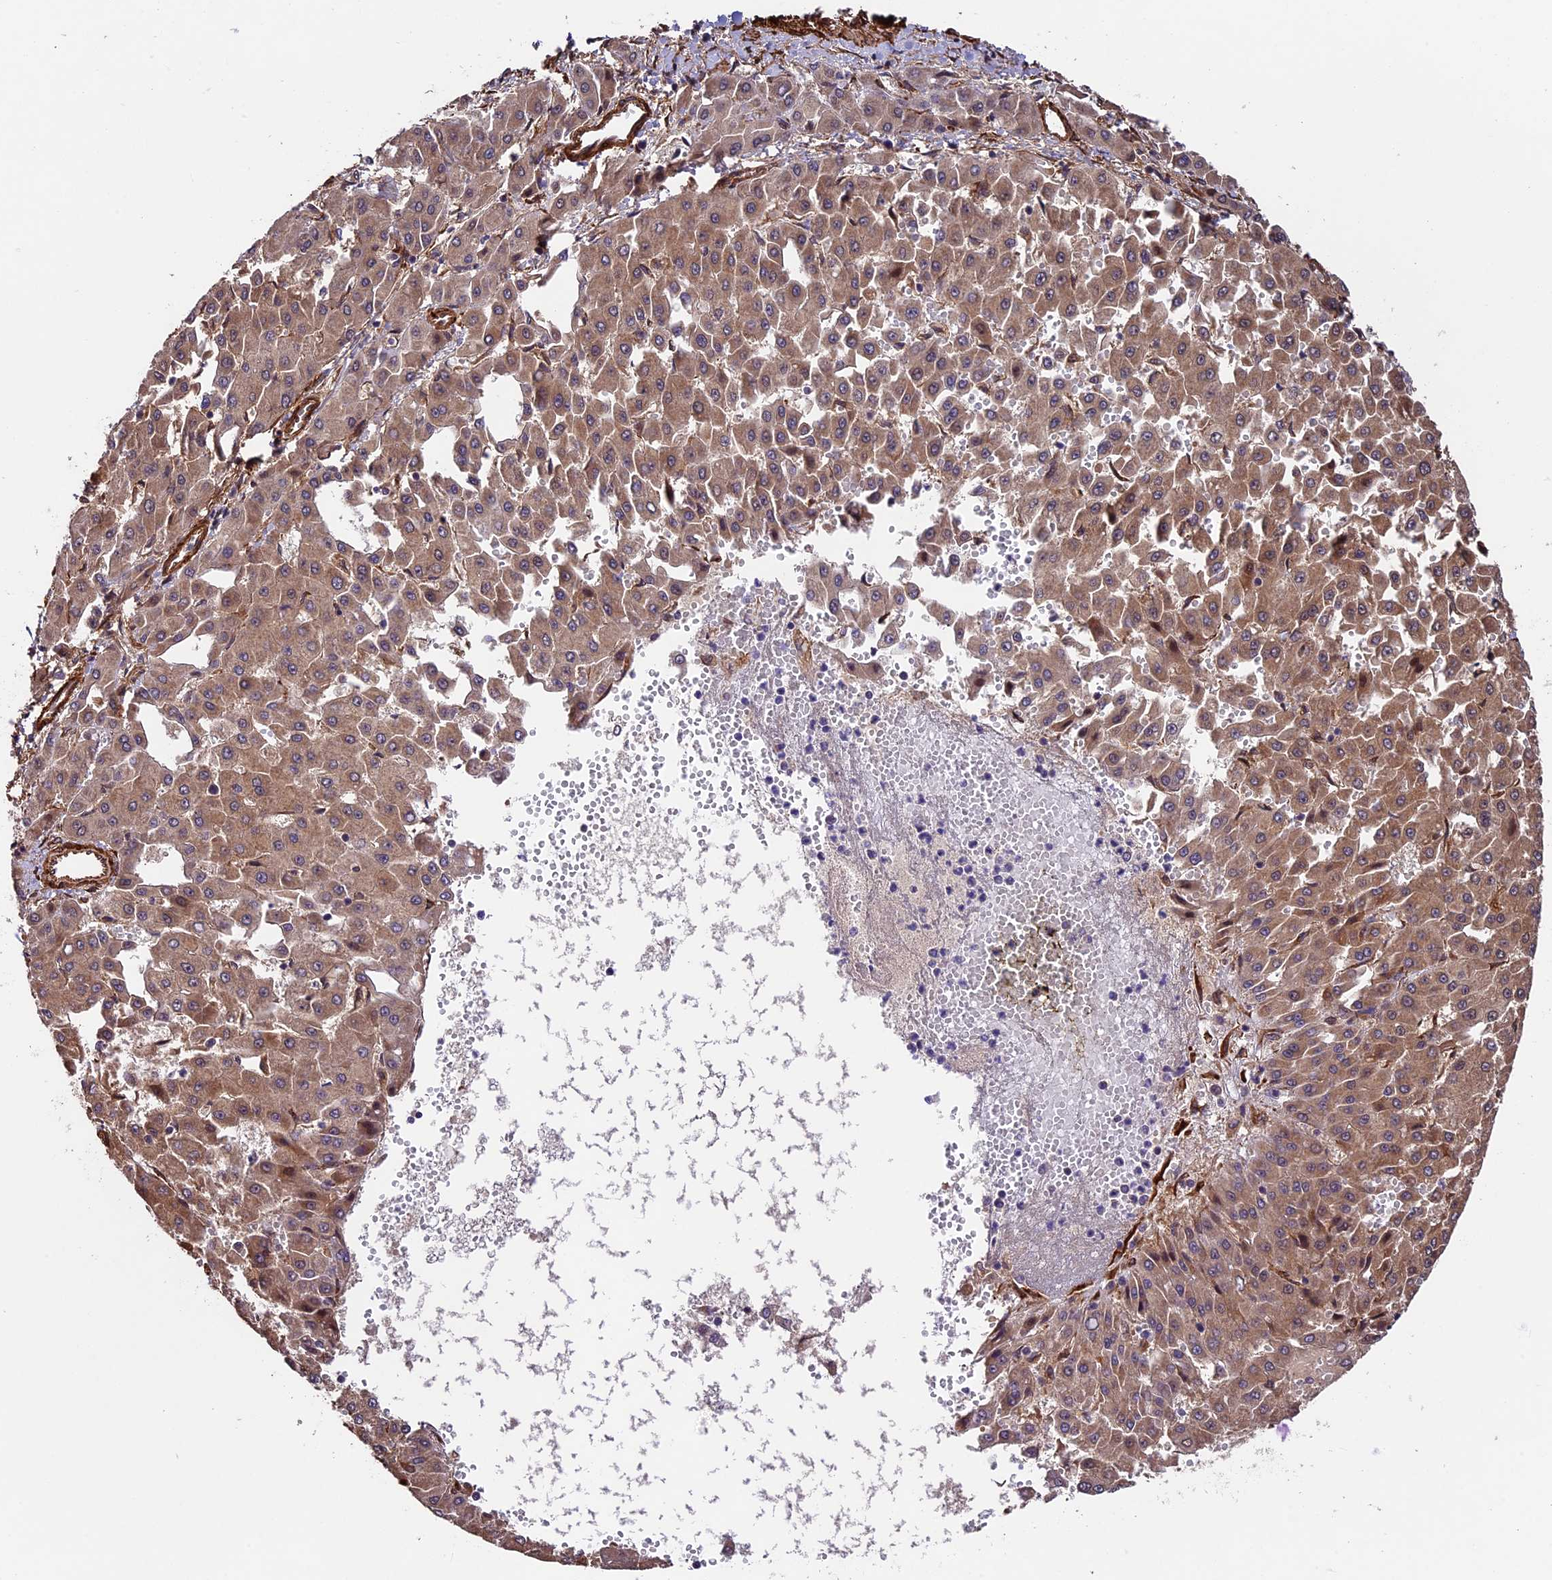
{"staining": {"intensity": "moderate", "quantity": ">75%", "location": "cytoplasmic/membranous"}, "tissue": "liver cancer", "cell_type": "Tumor cells", "image_type": "cancer", "snomed": [{"axis": "morphology", "description": "Carcinoma, Hepatocellular, NOS"}, {"axis": "topography", "description": "Liver"}], "caption": "This is an image of immunohistochemistry staining of liver cancer (hepatocellular carcinoma), which shows moderate expression in the cytoplasmic/membranous of tumor cells.", "gene": "LSM7", "patient": {"sex": "male", "age": 47}}